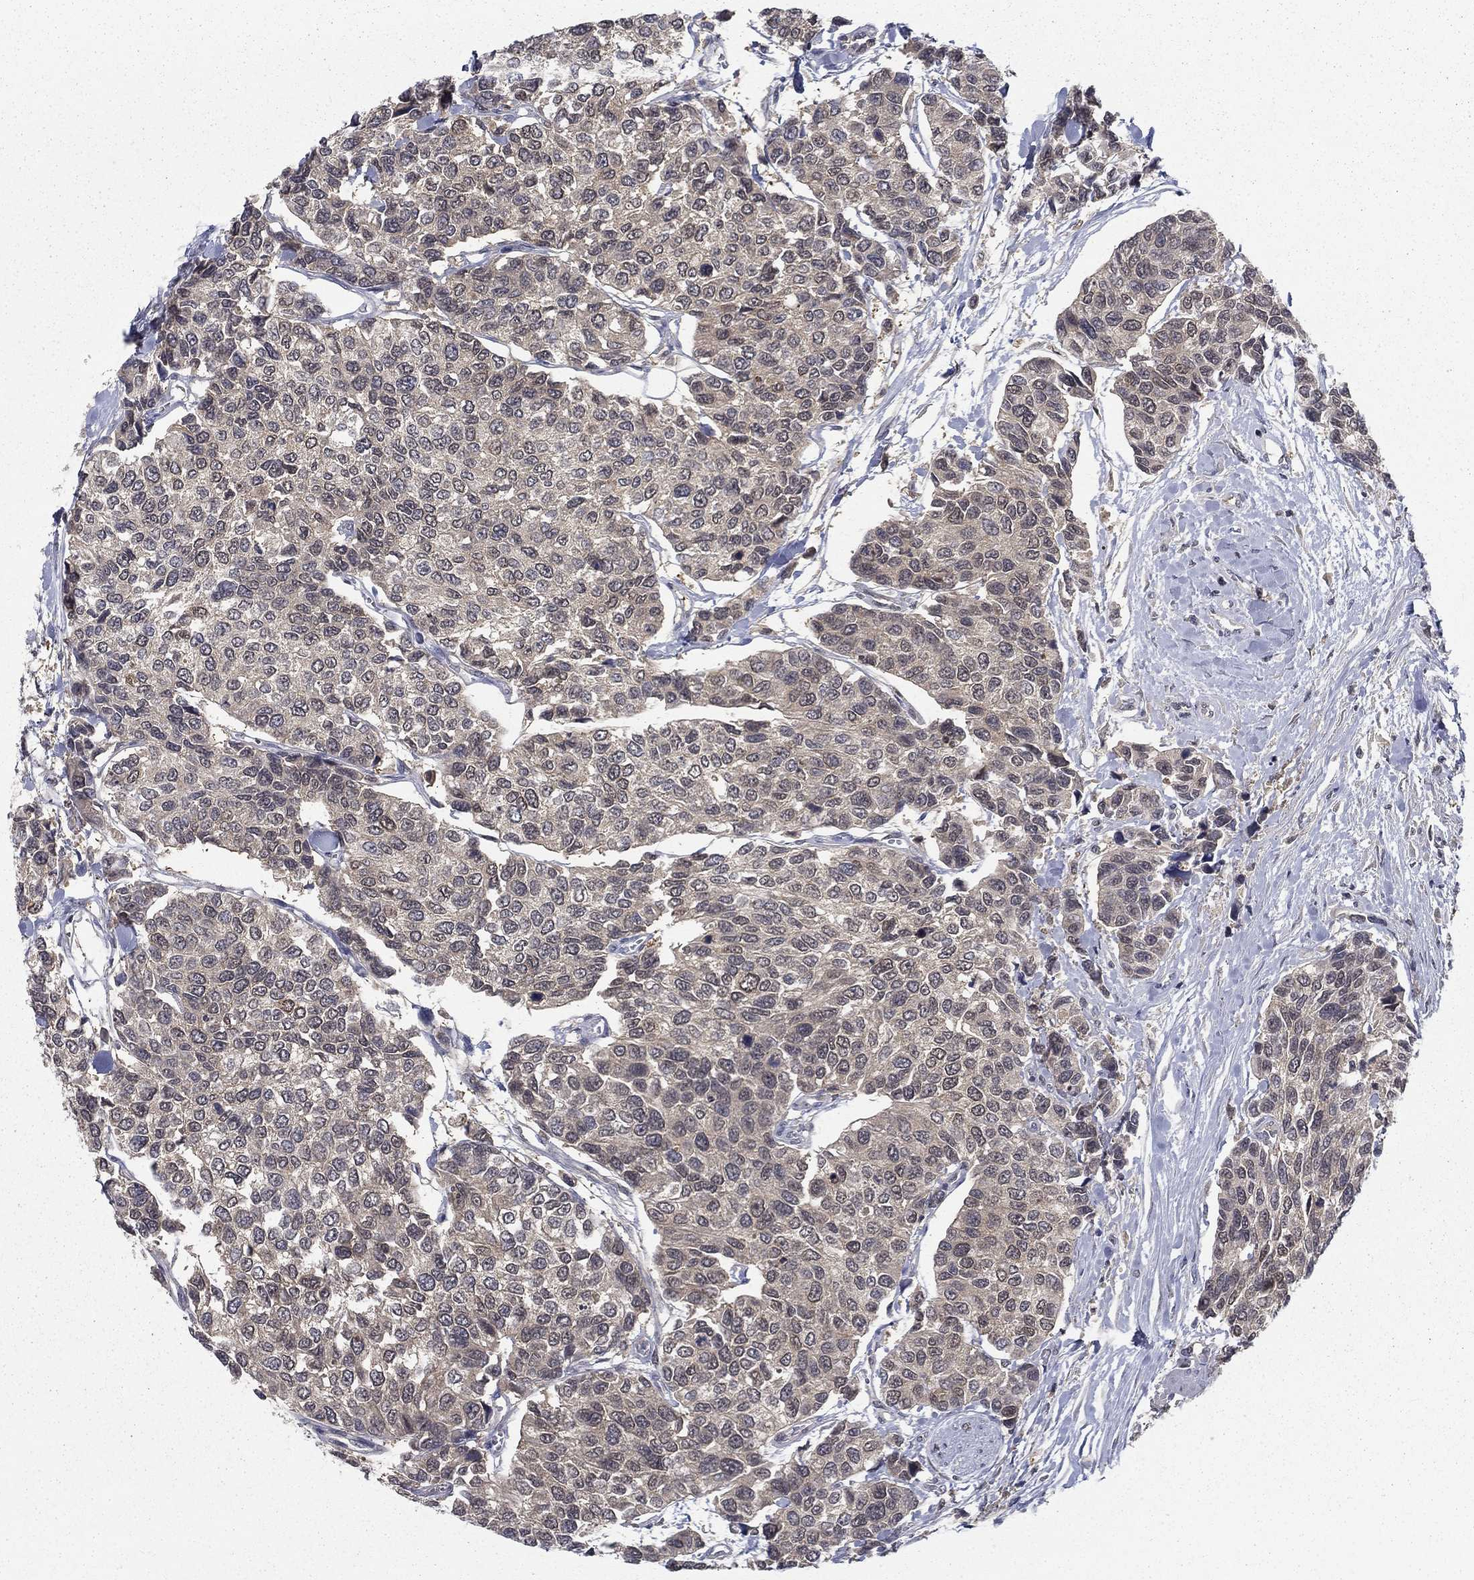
{"staining": {"intensity": "weak", "quantity": "<25%", "location": "cytoplasmic/membranous"}, "tissue": "urothelial cancer", "cell_type": "Tumor cells", "image_type": "cancer", "snomed": [{"axis": "morphology", "description": "Urothelial carcinoma, High grade"}, {"axis": "topography", "description": "Urinary bladder"}], "caption": "Tumor cells are negative for brown protein staining in urothelial carcinoma (high-grade). Brightfield microscopy of immunohistochemistry (IHC) stained with DAB (brown) and hematoxylin (blue), captured at high magnification.", "gene": "NIT2", "patient": {"sex": "male", "age": 77}}